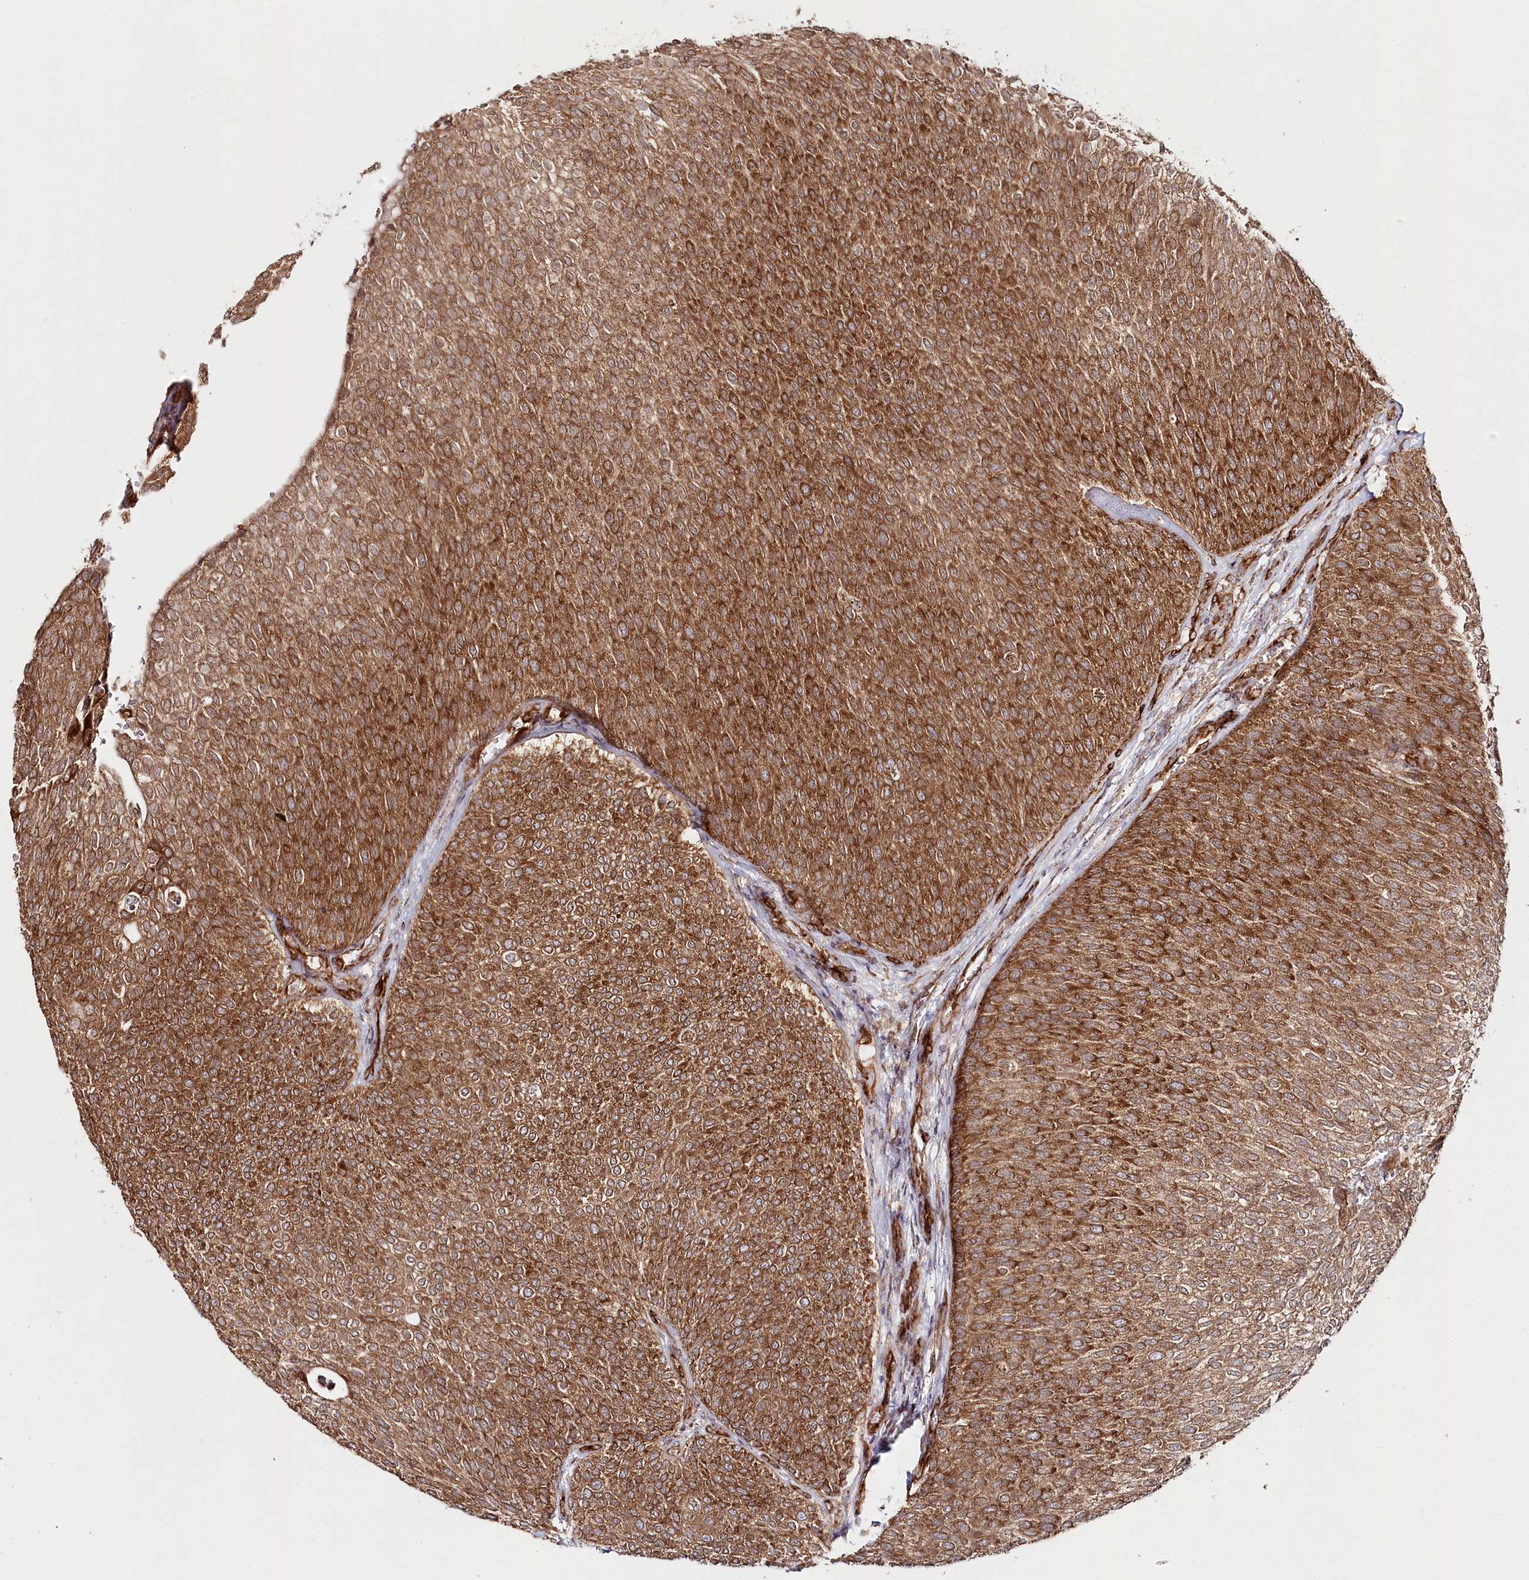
{"staining": {"intensity": "strong", "quantity": ">75%", "location": "cytoplasmic/membranous"}, "tissue": "urothelial cancer", "cell_type": "Tumor cells", "image_type": "cancer", "snomed": [{"axis": "morphology", "description": "Urothelial carcinoma, Low grade"}, {"axis": "topography", "description": "Urinary bladder"}], "caption": "Immunohistochemistry (IHC) of low-grade urothelial carcinoma exhibits high levels of strong cytoplasmic/membranous expression in about >75% of tumor cells.", "gene": "OTUD4", "patient": {"sex": "female", "age": 79}}